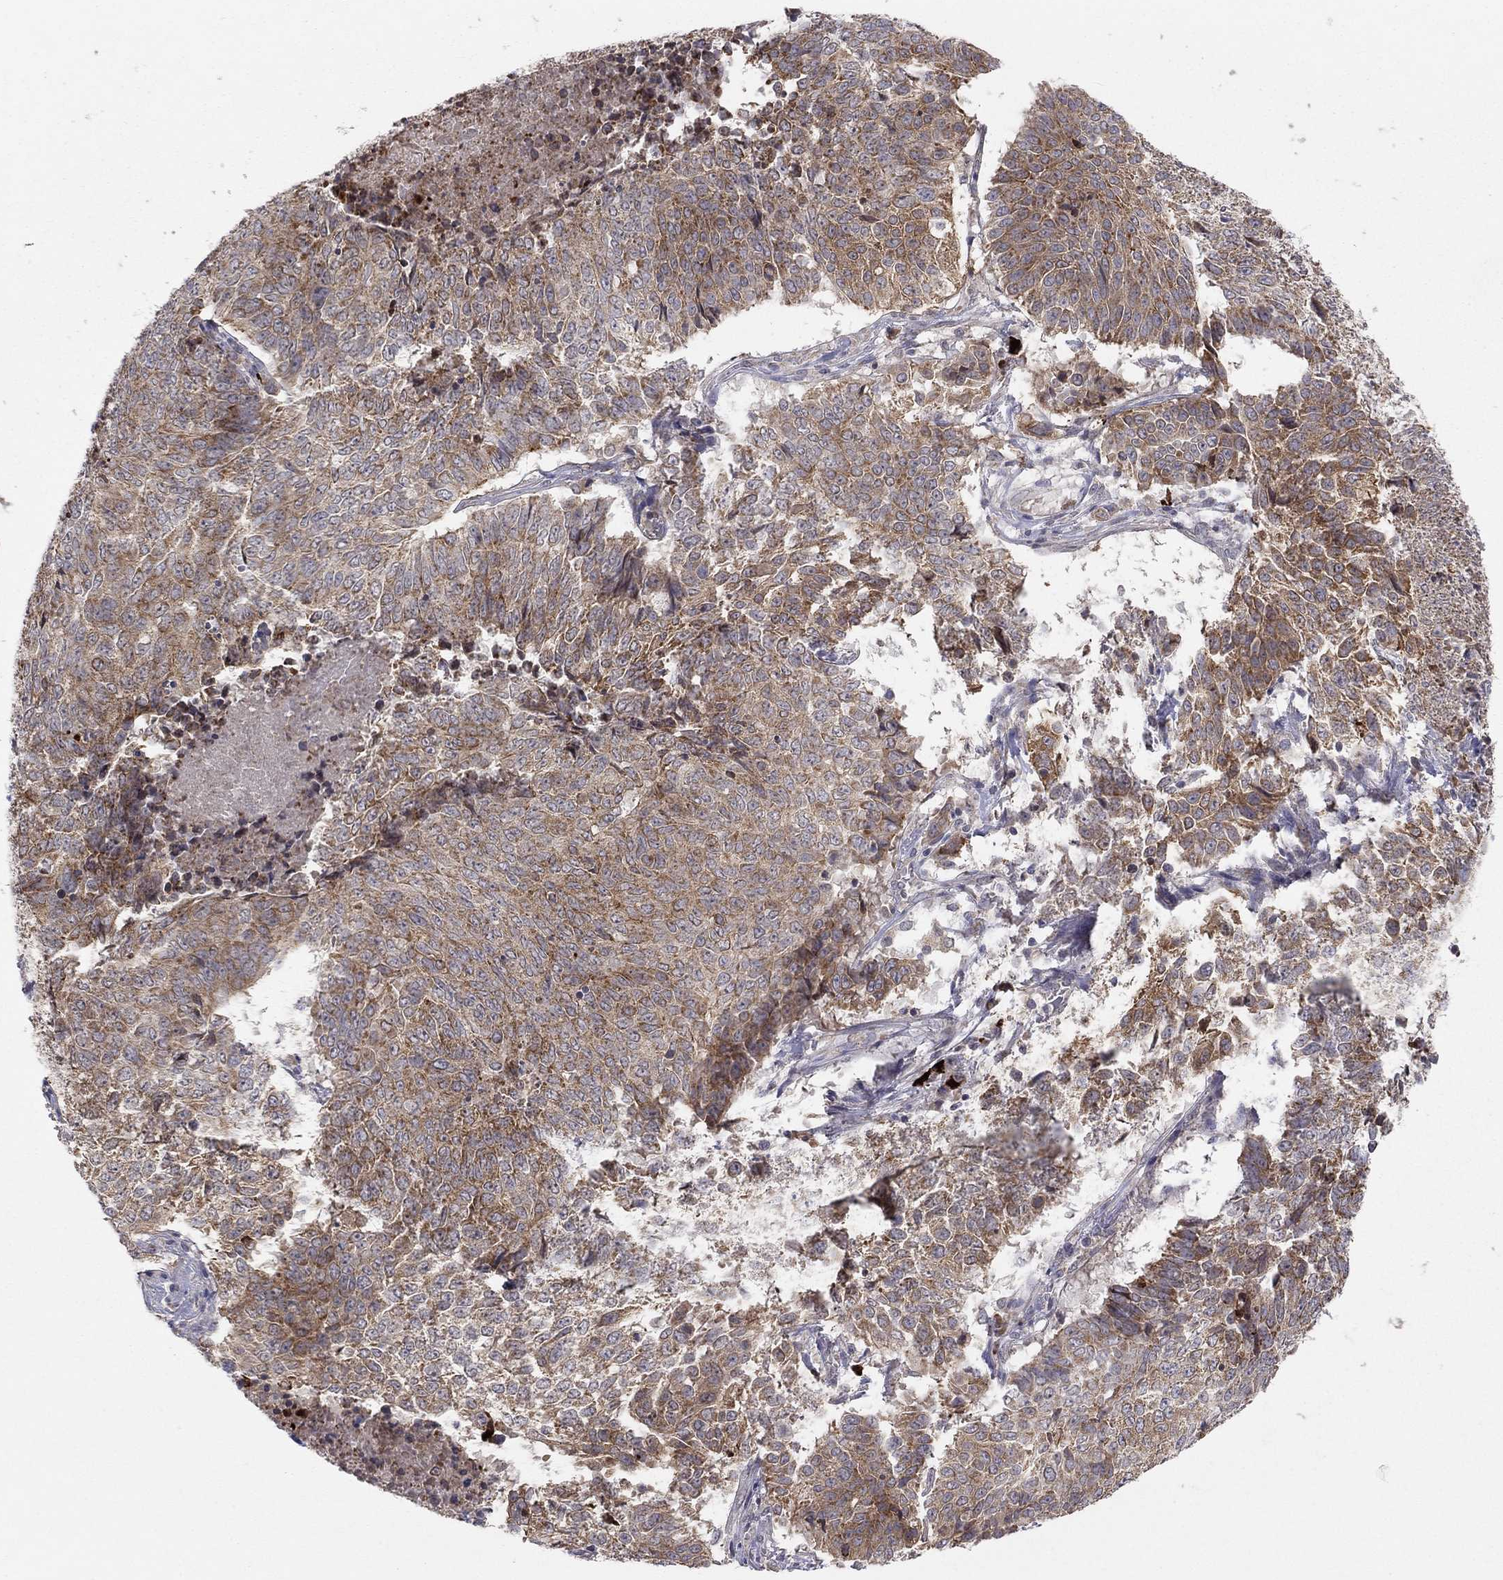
{"staining": {"intensity": "moderate", "quantity": "25%-75%", "location": "cytoplasmic/membranous"}, "tissue": "lung cancer", "cell_type": "Tumor cells", "image_type": "cancer", "snomed": [{"axis": "morphology", "description": "Squamous cell carcinoma, NOS"}, {"axis": "topography", "description": "Lung"}], "caption": "About 25%-75% of tumor cells in squamous cell carcinoma (lung) demonstrate moderate cytoplasmic/membranous protein positivity as visualized by brown immunohistochemical staining.", "gene": "CRACDL", "patient": {"sex": "male", "age": 64}}